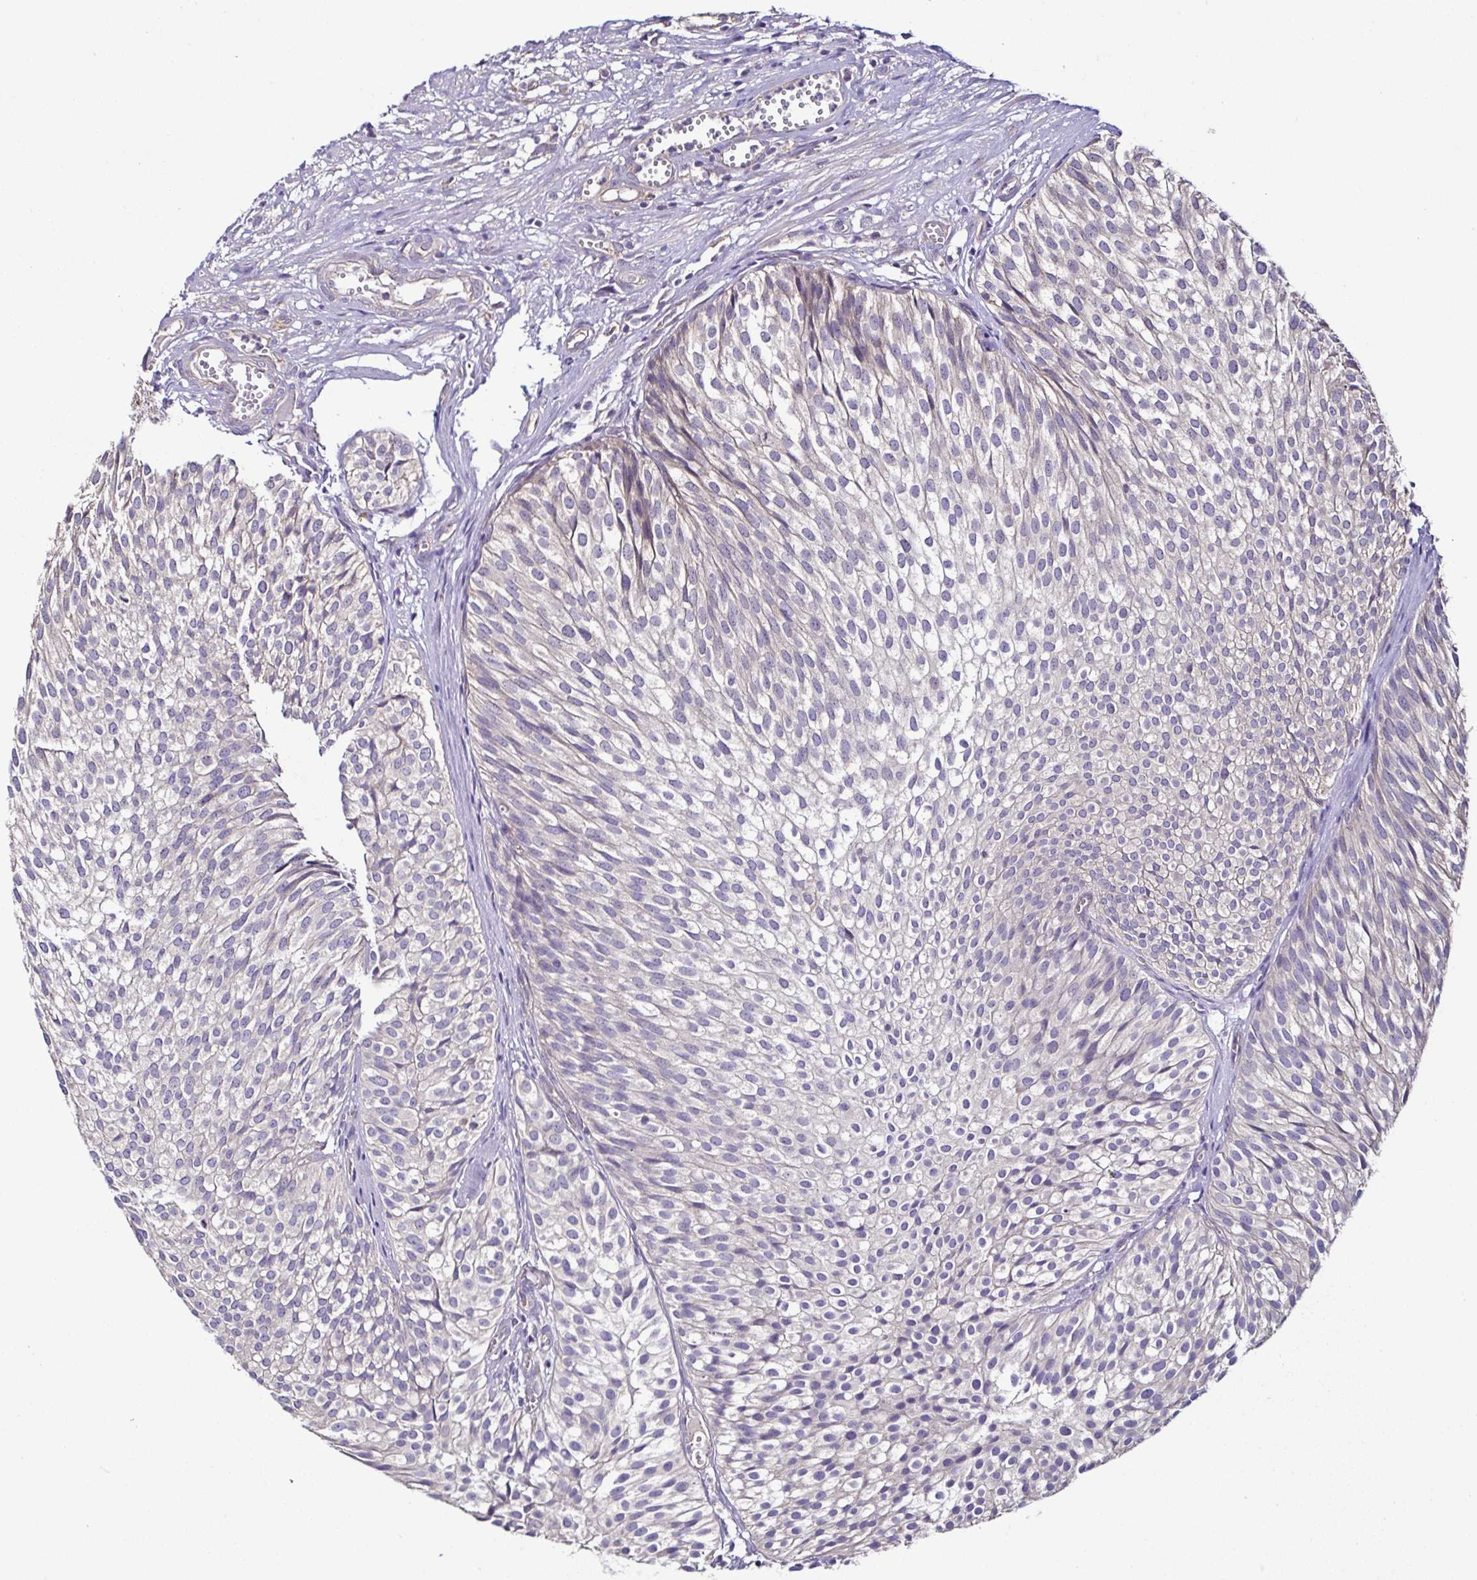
{"staining": {"intensity": "negative", "quantity": "none", "location": "none"}, "tissue": "urothelial cancer", "cell_type": "Tumor cells", "image_type": "cancer", "snomed": [{"axis": "morphology", "description": "Urothelial carcinoma, Low grade"}, {"axis": "topography", "description": "Urinary bladder"}], "caption": "Immunohistochemistry of urothelial cancer demonstrates no positivity in tumor cells.", "gene": "LMOD2", "patient": {"sex": "male", "age": 91}}